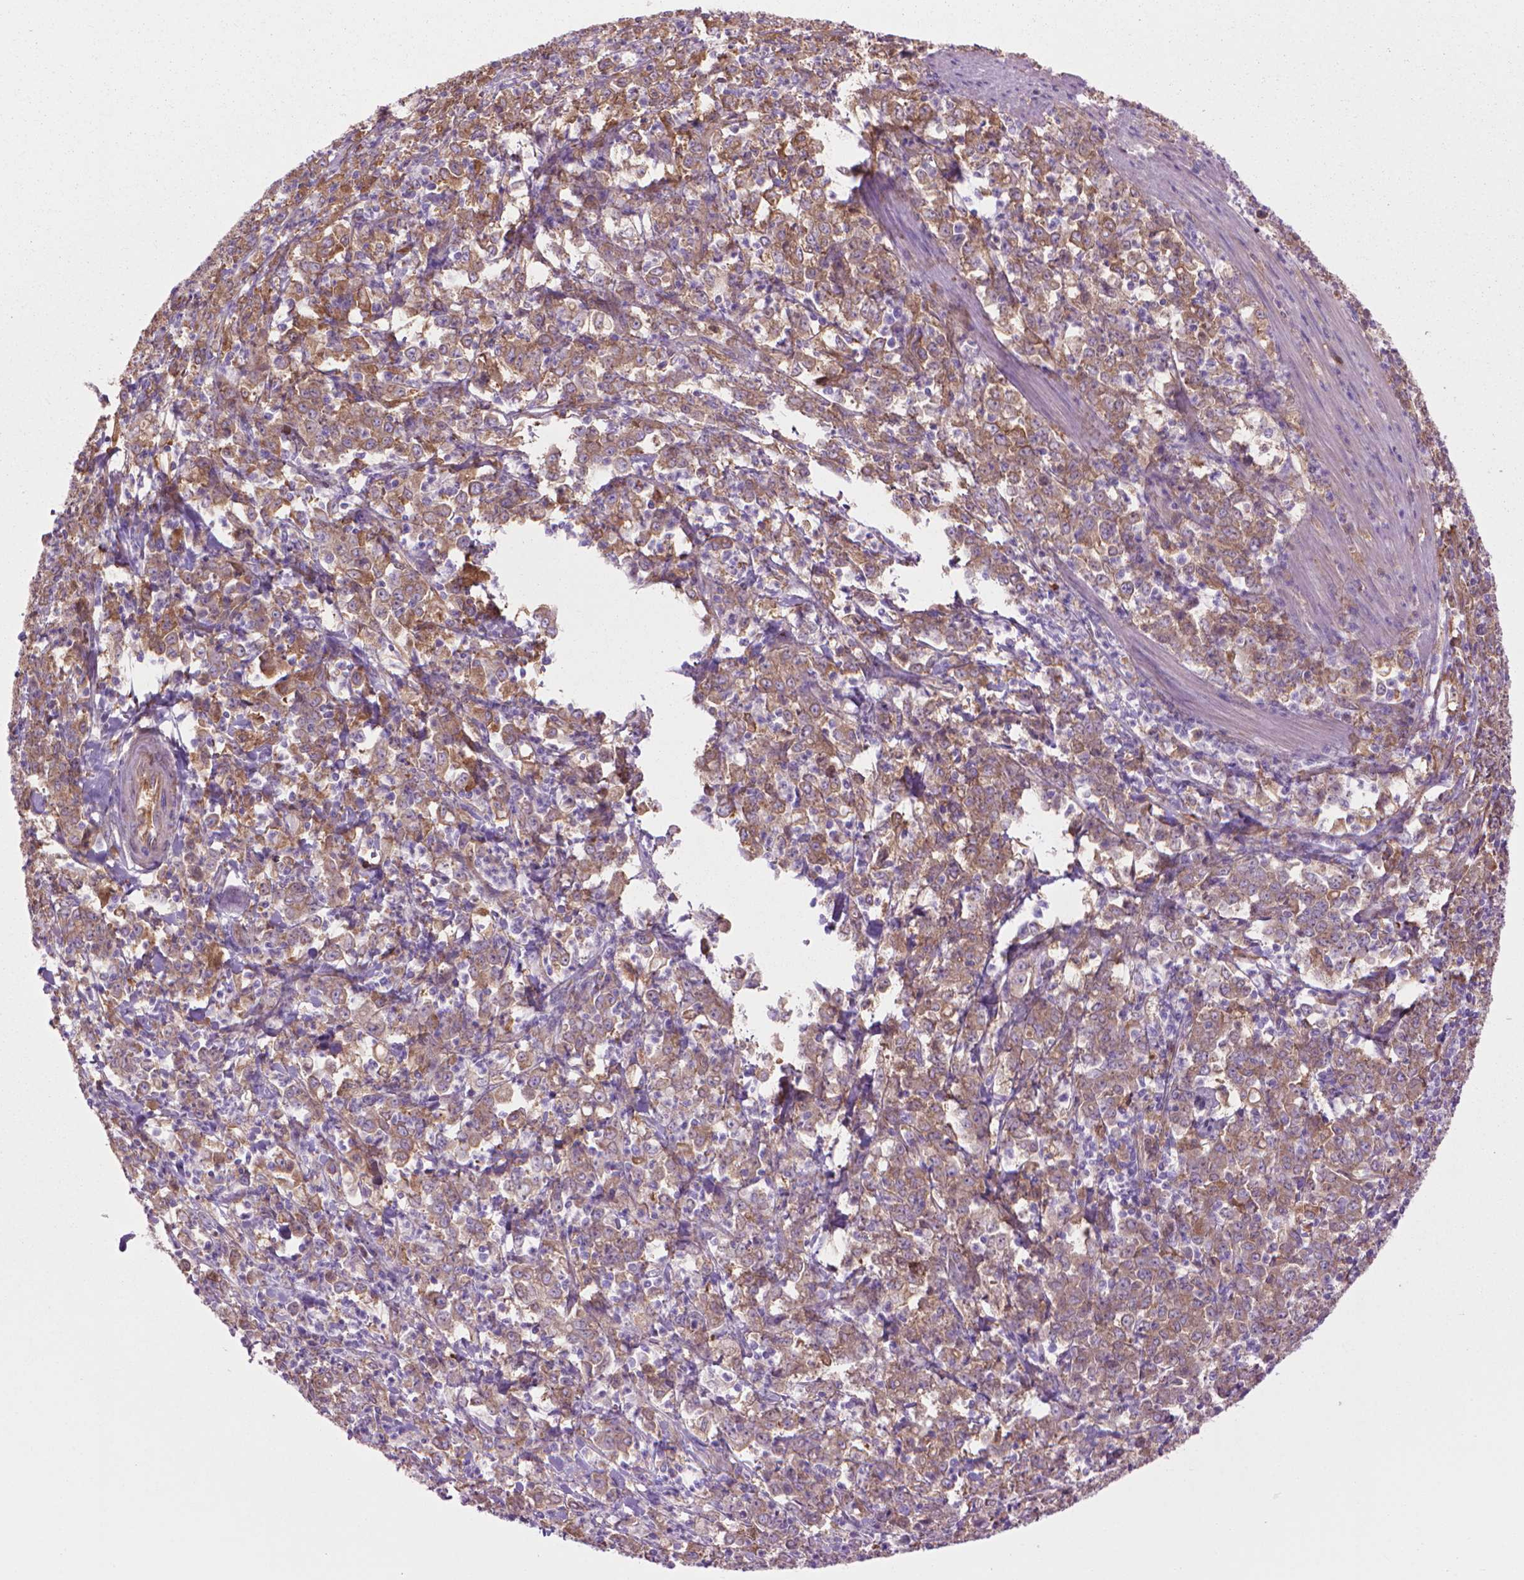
{"staining": {"intensity": "moderate", "quantity": ">75%", "location": "cytoplasmic/membranous"}, "tissue": "stomach cancer", "cell_type": "Tumor cells", "image_type": "cancer", "snomed": [{"axis": "morphology", "description": "Adenocarcinoma, NOS"}, {"axis": "topography", "description": "Stomach, lower"}], "caption": "Moderate cytoplasmic/membranous staining for a protein is present in approximately >75% of tumor cells of stomach cancer (adenocarcinoma) using IHC.", "gene": "CORO1B", "patient": {"sex": "female", "age": 71}}